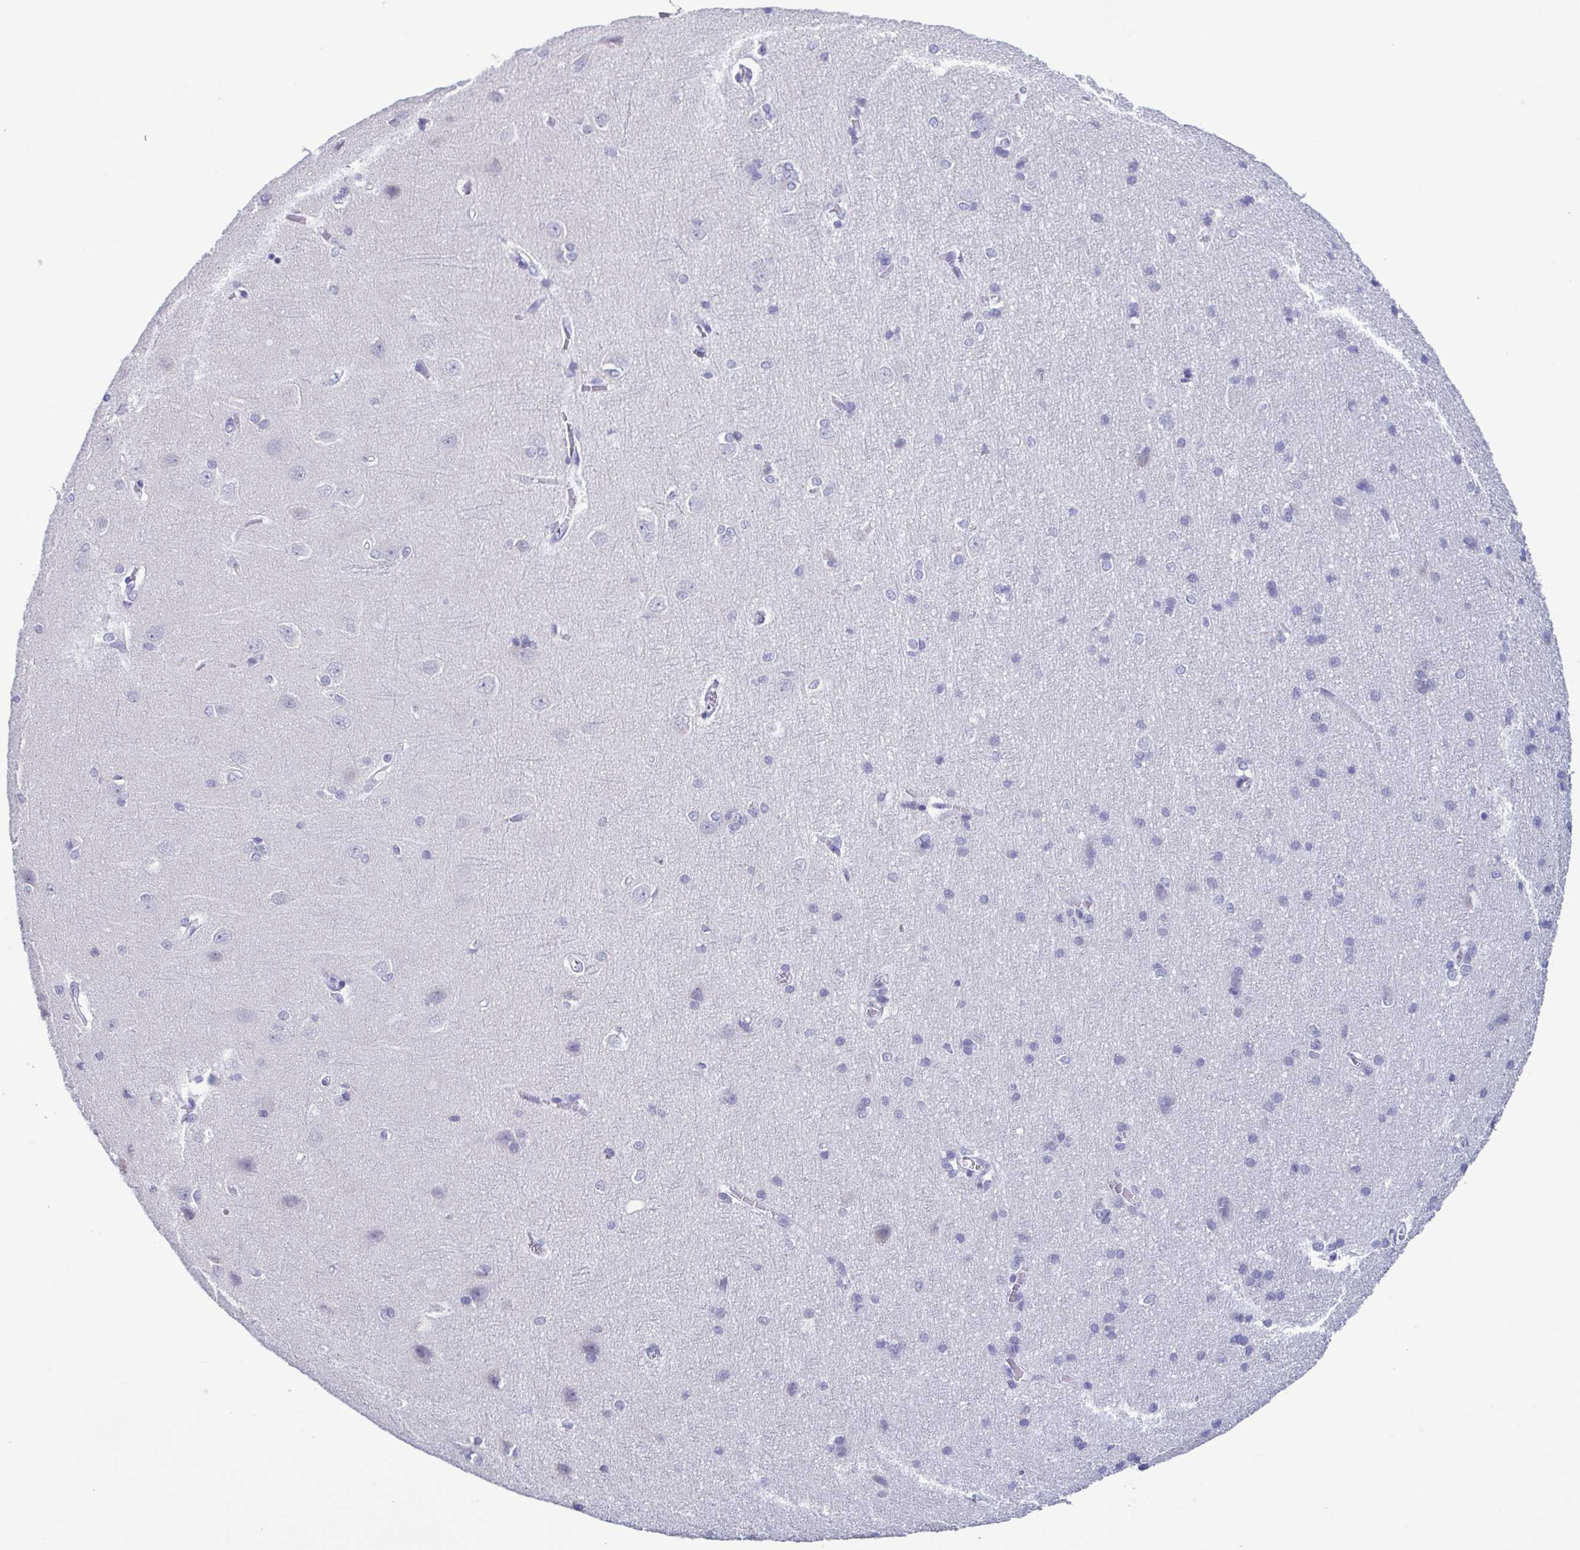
{"staining": {"intensity": "negative", "quantity": "none", "location": "none"}, "tissue": "cerebral cortex", "cell_type": "Endothelial cells", "image_type": "normal", "snomed": [{"axis": "morphology", "description": "Normal tissue, NOS"}, {"axis": "topography", "description": "Cerebral cortex"}], "caption": "This is an immunohistochemistry (IHC) histopathology image of unremarkable cerebral cortex. There is no positivity in endothelial cells.", "gene": "INAFM1", "patient": {"sex": "male", "age": 37}}